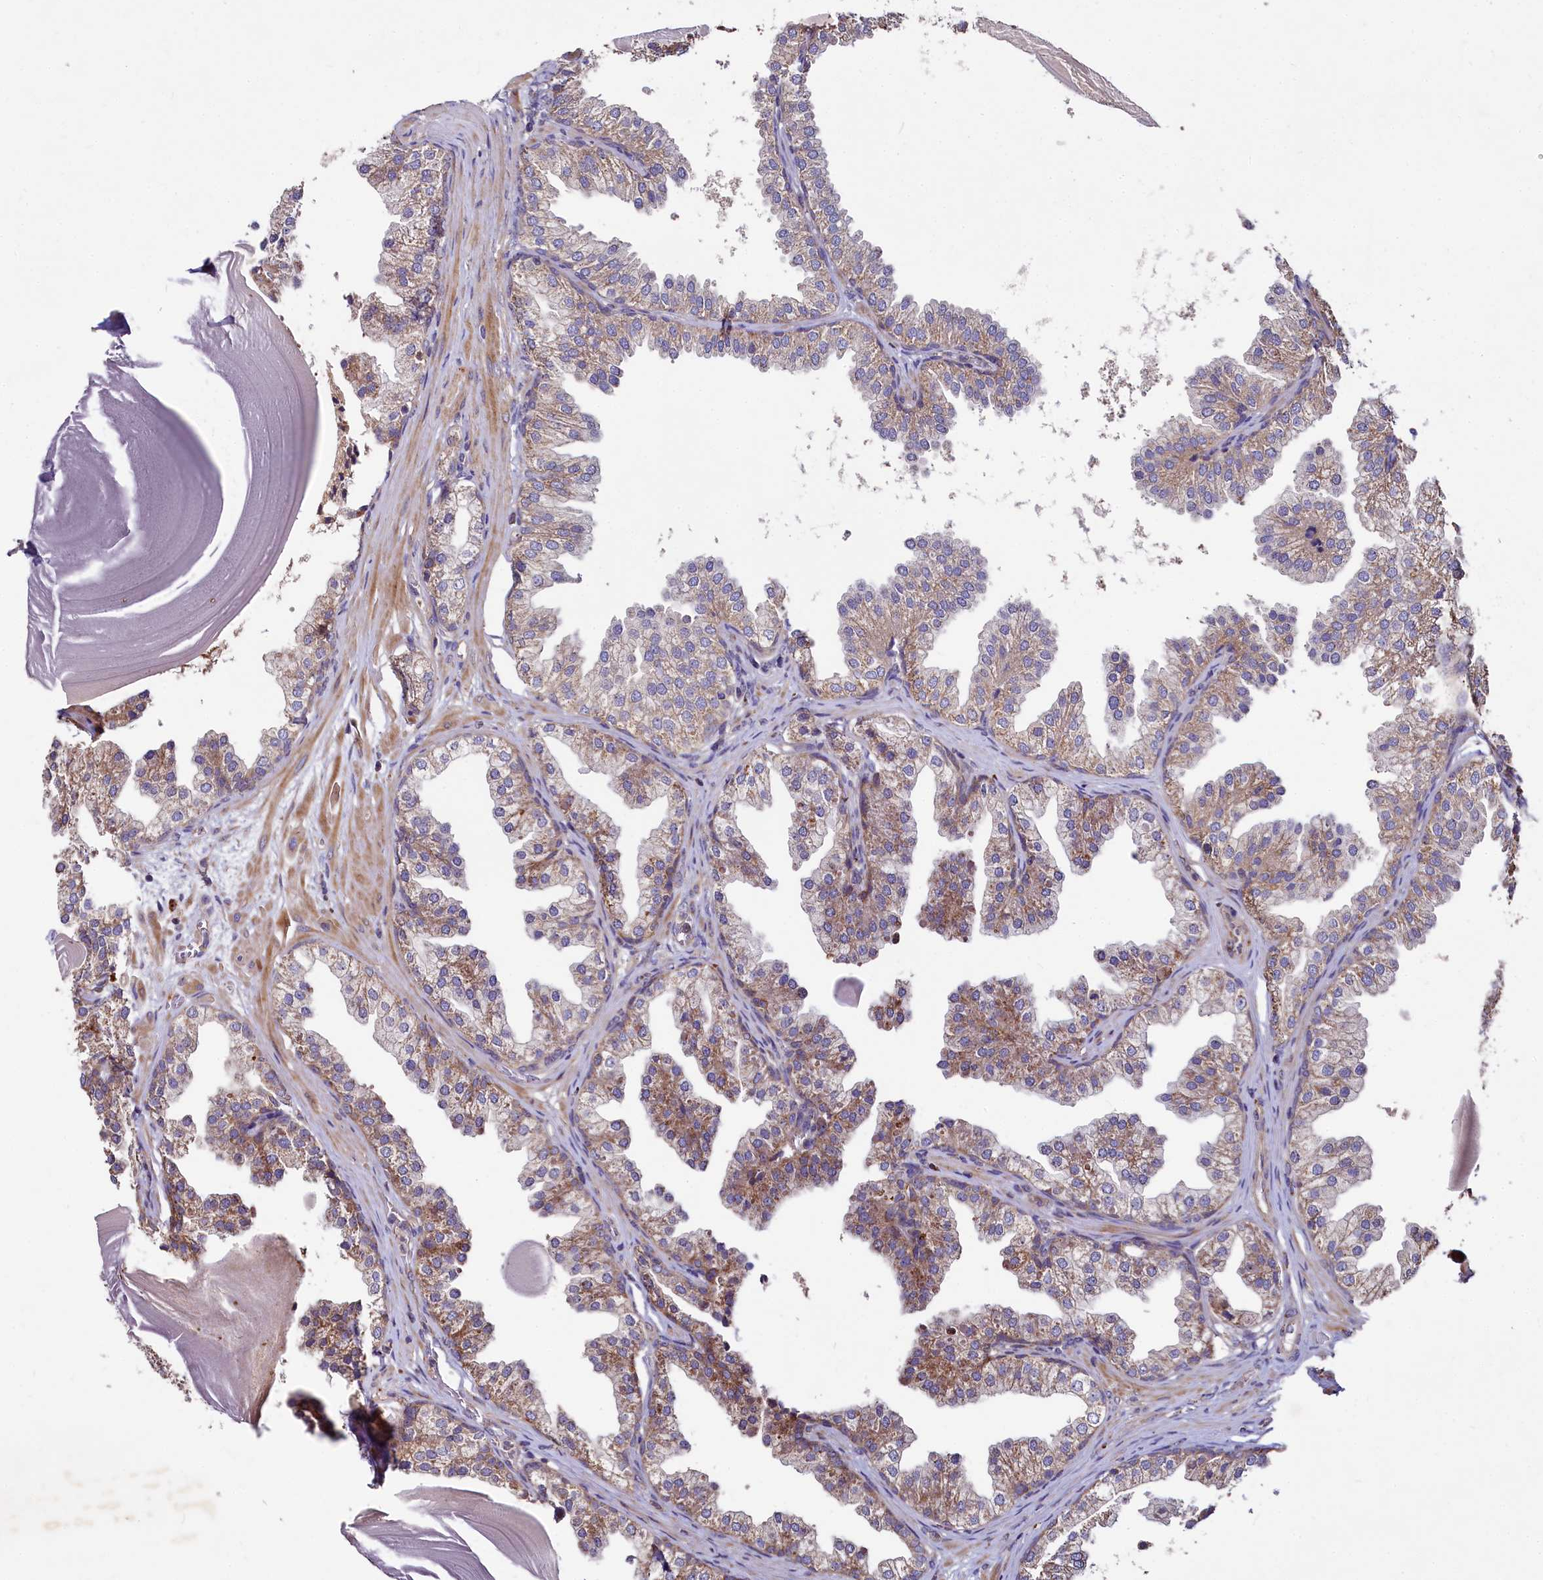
{"staining": {"intensity": "moderate", "quantity": "25%-75%", "location": "cytoplasmic/membranous"}, "tissue": "prostate", "cell_type": "Glandular cells", "image_type": "normal", "snomed": [{"axis": "morphology", "description": "Normal tissue, NOS"}, {"axis": "topography", "description": "Prostate"}], "caption": "A histopathology image showing moderate cytoplasmic/membranous positivity in about 25%-75% of glandular cells in normal prostate, as visualized by brown immunohistochemical staining.", "gene": "SPRYD3", "patient": {"sex": "male", "age": 48}}